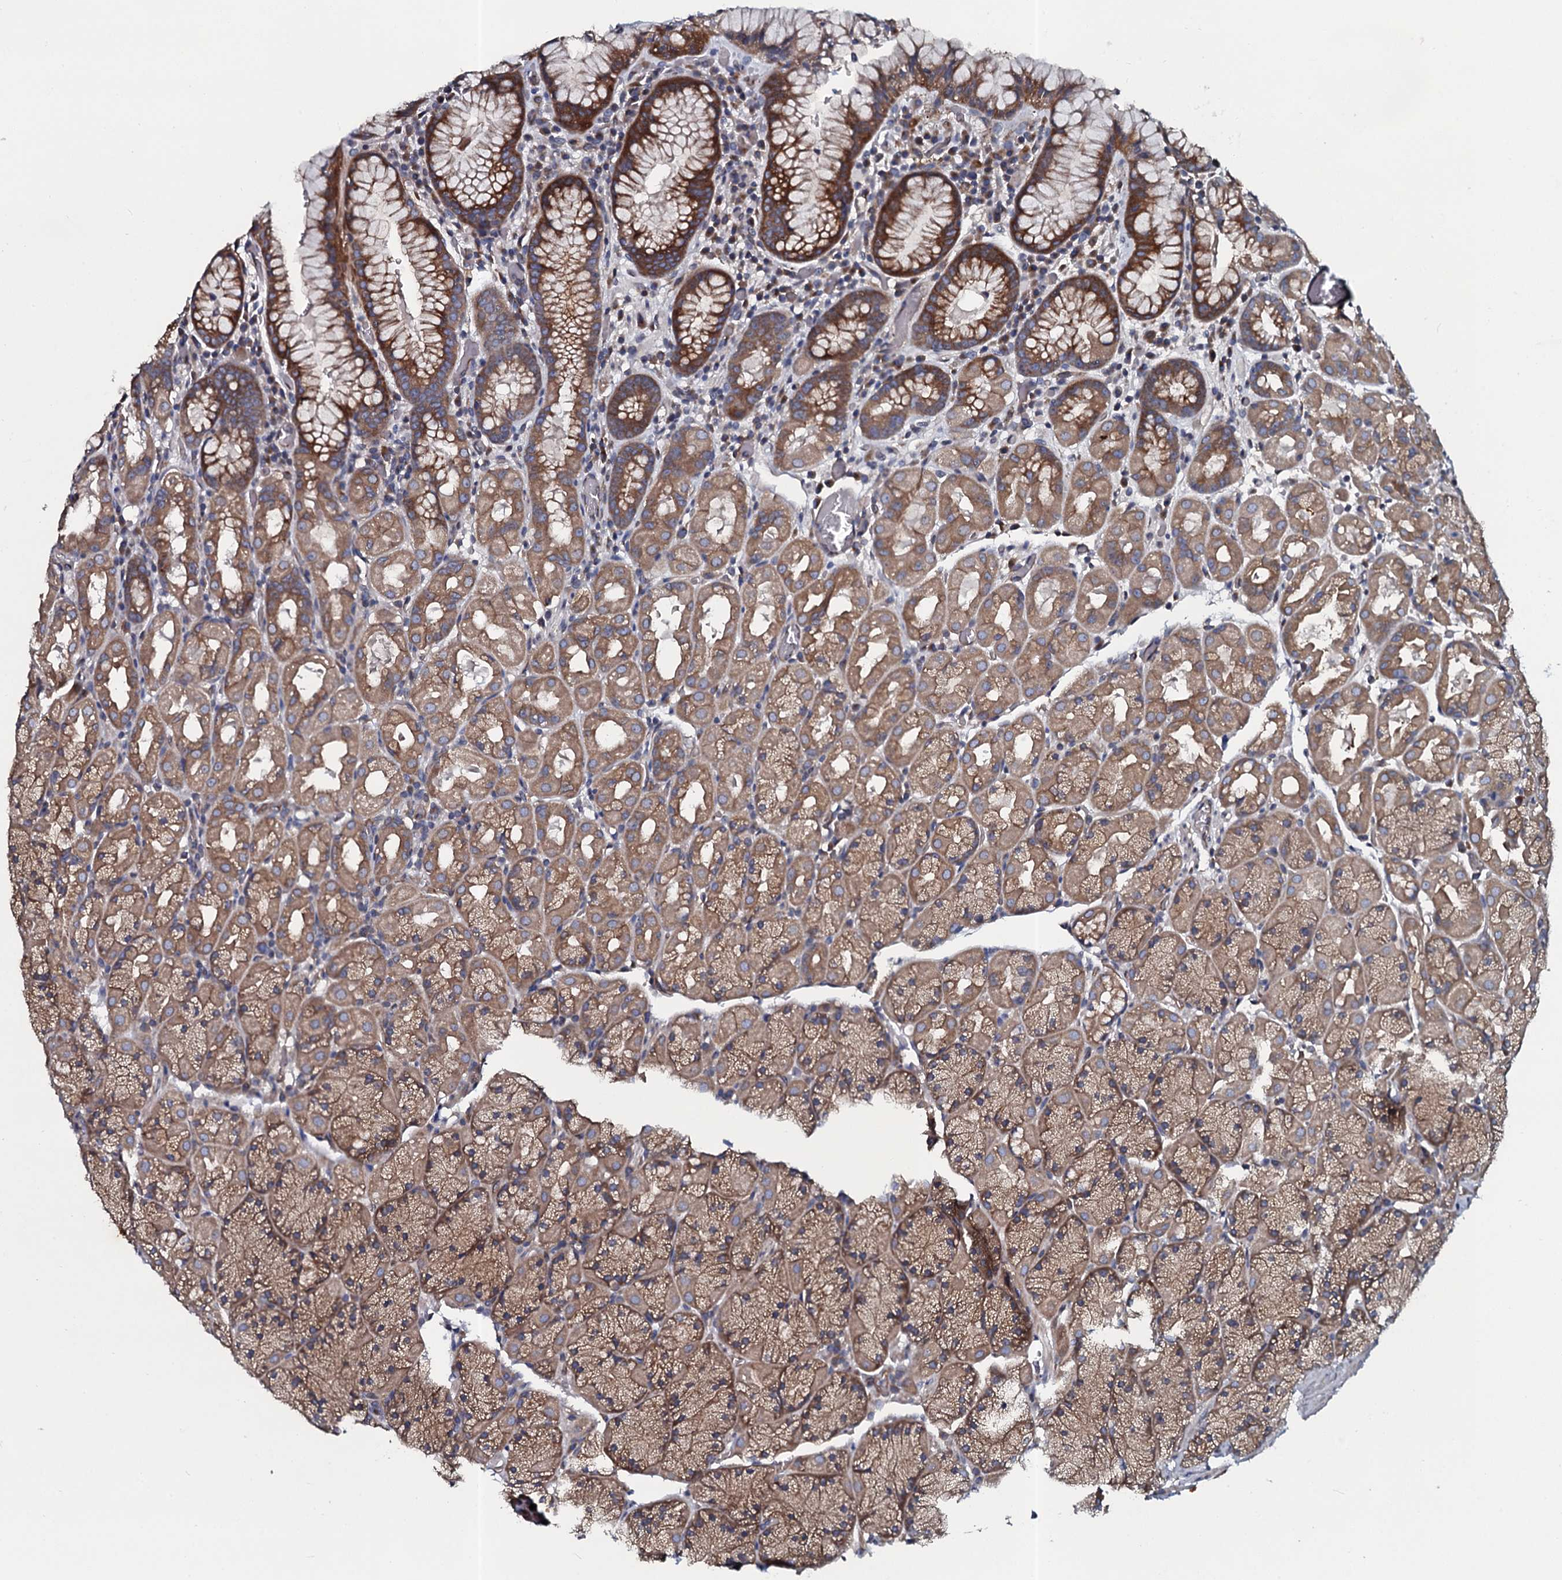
{"staining": {"intensity": "moderate", "quantity": ">75%", "location": "cytoplasmic/membranous"}, "tissue": "stomach", "cell_type": "Glandular cells", "image_type": "normal", "snomed": [{"axis": "morphology", "description": "Normal tissue, NOS"}, {"axis": "topography", "description": "Stomach, upper"}, {"axis": "topography", "description": "Stomach, lower"}], "caption": "Stomach was stained to show a protein in brown. There is medium levels of moderate cytoplasmic/membranous positivity in approximately >75% of glandular cells. The staining was performed using DAB (3,3'-diaminobenzidine) to visualize the protein expression in brown, while the nuclei were stained in blue with hematoxylin (Magnification: 20x).", "gene": "TMEM151A", "patient": {"sex": "male", "age": 80}}